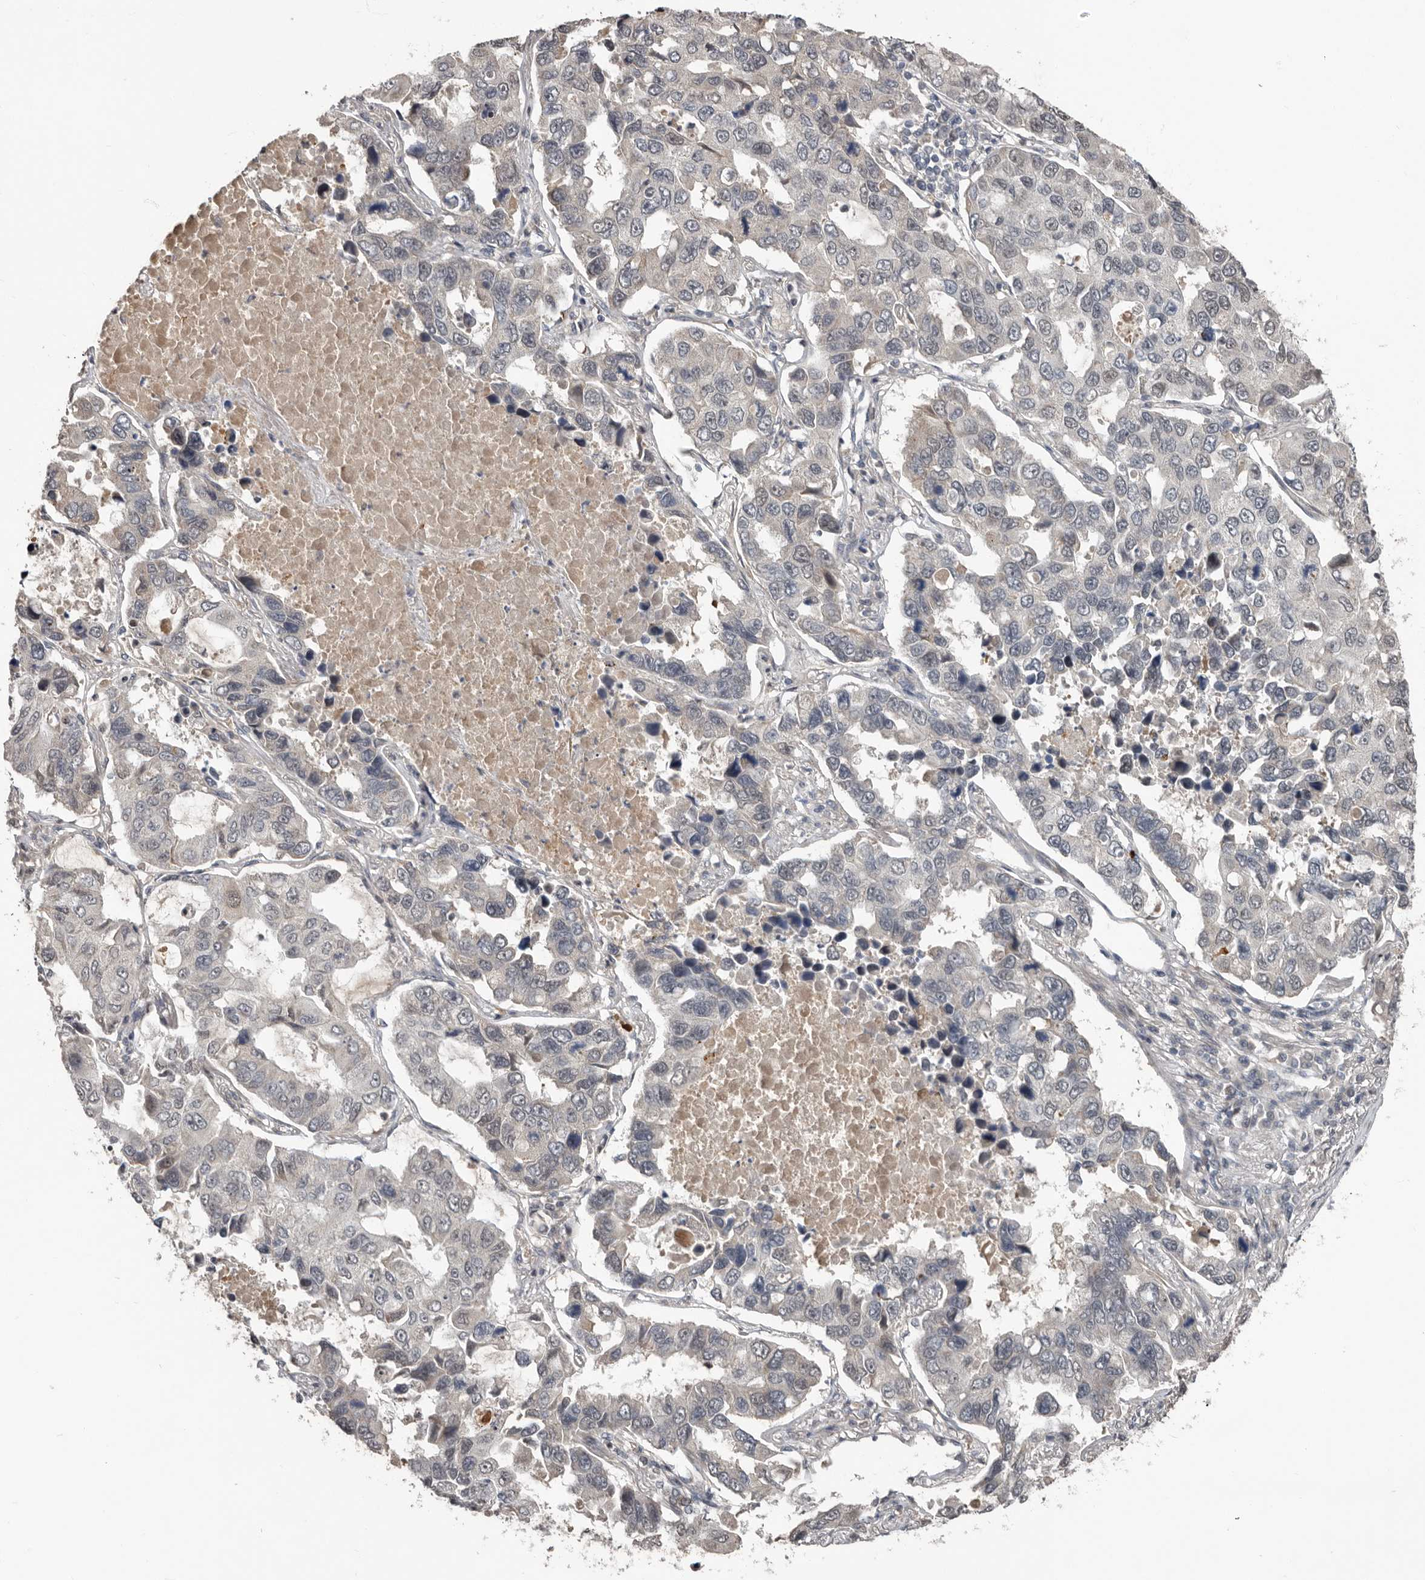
{"staining": {"intensity": "negative", "quantity": "none", "location": "none"}, "tissue": "lung cancer", "cell_type": "Tumor cells", "image_type": "cancer", "snomed": [{"axis": "morphology", "description": "Adenocarcinoma, NOS"}, {"axis": "topography", "description": "Lung"}], "caption": "Human adenocarcinoma (lung) stained for a protein using immunohistochemistry (IHC) shows no positivity in tumor cells.", "gene": "LRGUK", "patient": {"sex": "male", "age": 64}}